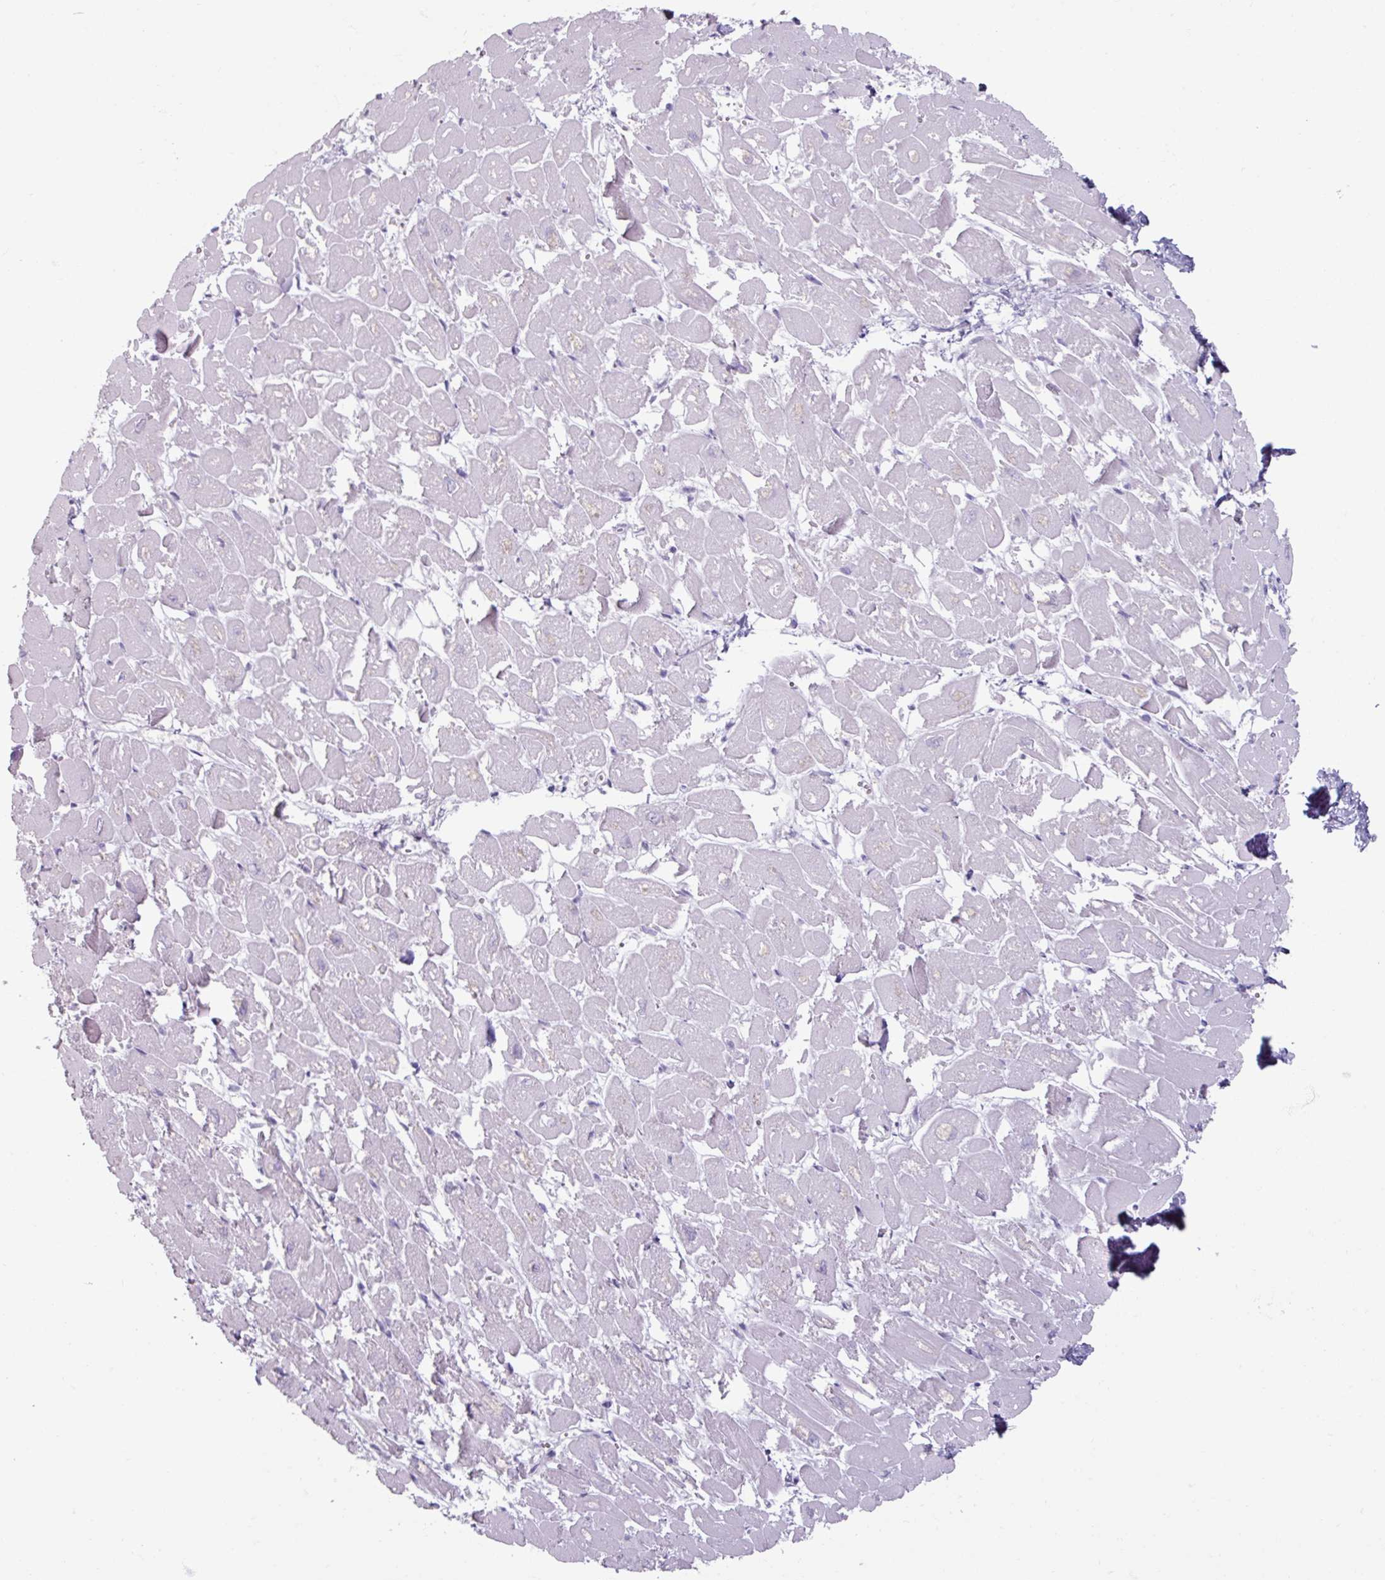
{"staining": {"intensity": "negative", "quantity": "none", "location": "none"}, "tissue": "heart muscle", "cell_type": "Cardiomyocytes", "image_type": "normal", "snomed": [{"axis": "morphology", "description": "Normal tissue, NOS"}, {"axis": "topography", "description": "Heart"}], "caption": "Immunohistochemical staining of normal heart muscle exhibits no significant expression in cardiomyocytes. (DAB immunohistochemistry with hematoxylin counter stain).", "gene": "ARG1", "patient": {"sex": "male", "age": 54}}